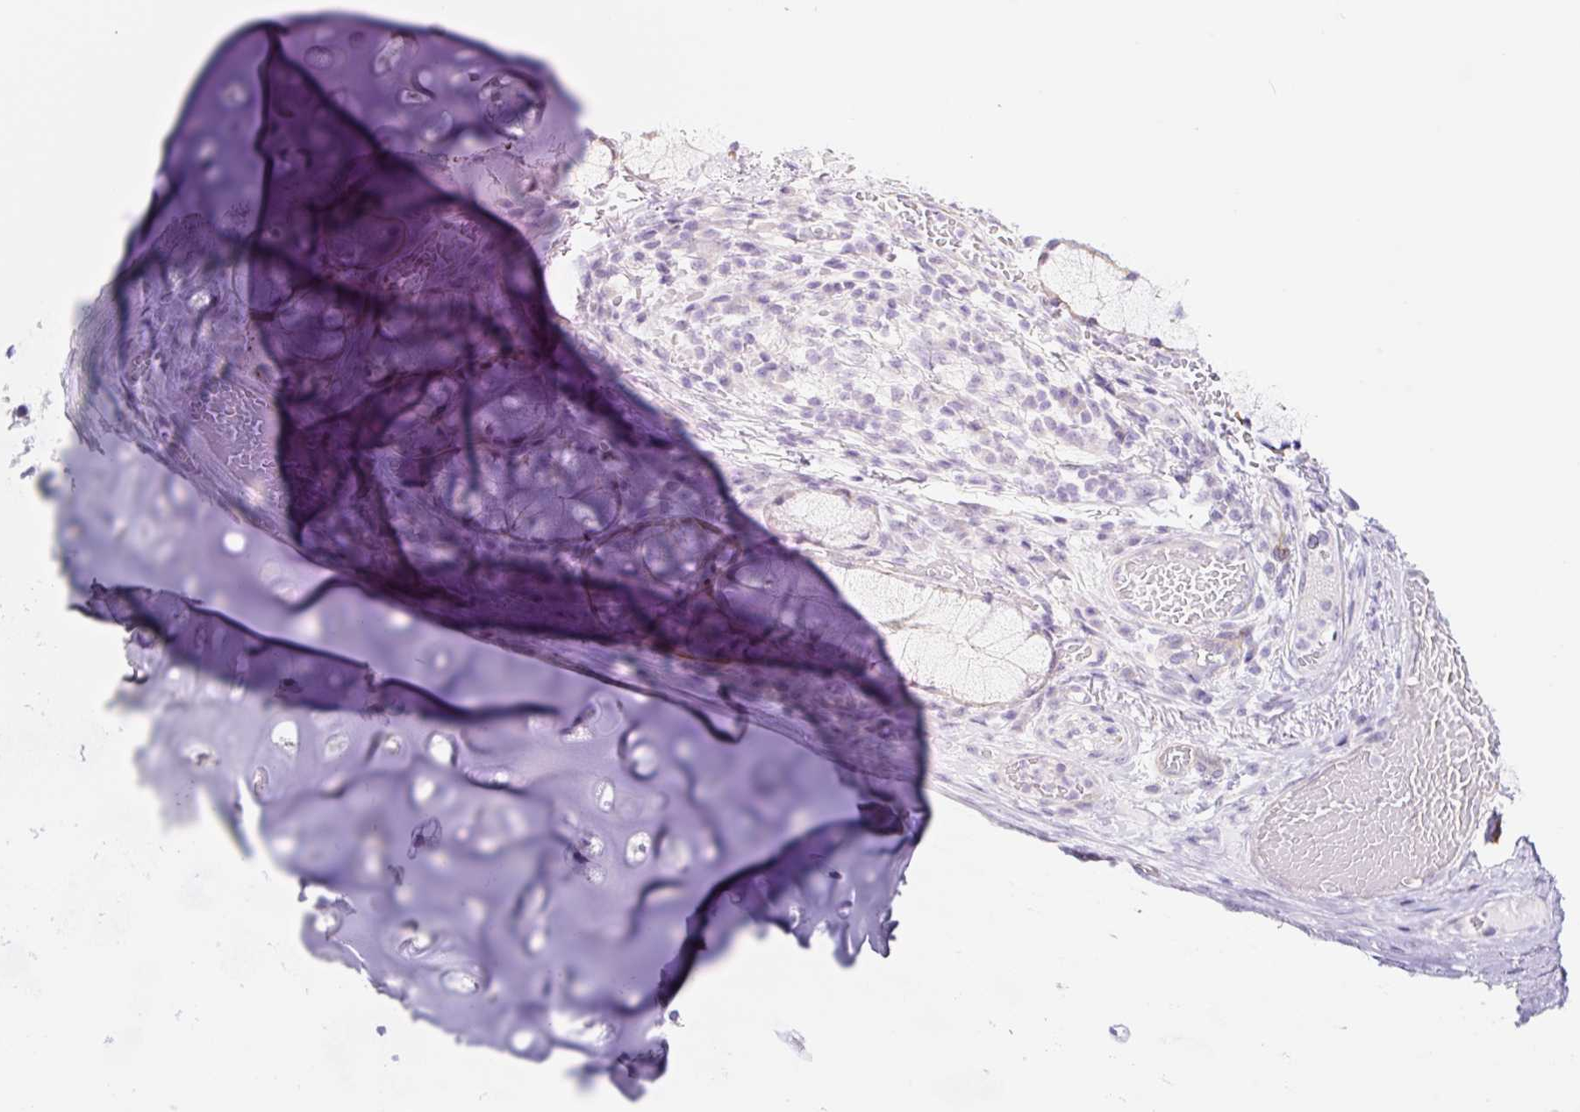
{"staining": {"intensity": "negative", "quantity": "none", "location": "none"}, "tissue": "adipose tissue", "cell_type": "Adipocytes", "image_type": "normal", "snomed": [{"axis": "morphology", "description": "Normal tissue, NOS"}, {"axis": "topography", "description": "Cartilage tissue"}, {"axis": "topography", "description": "Bronchus"}], "caption": "DAB (3,3'-diaminobenzidine) immunohistochemical staining of benign adipose tissue reveals no significant staining in adipocytes. (IHC, brightfield microscopy, high magnification).", "gene": "DCAF17", "patient": {"sex": "male", "age": 56}}